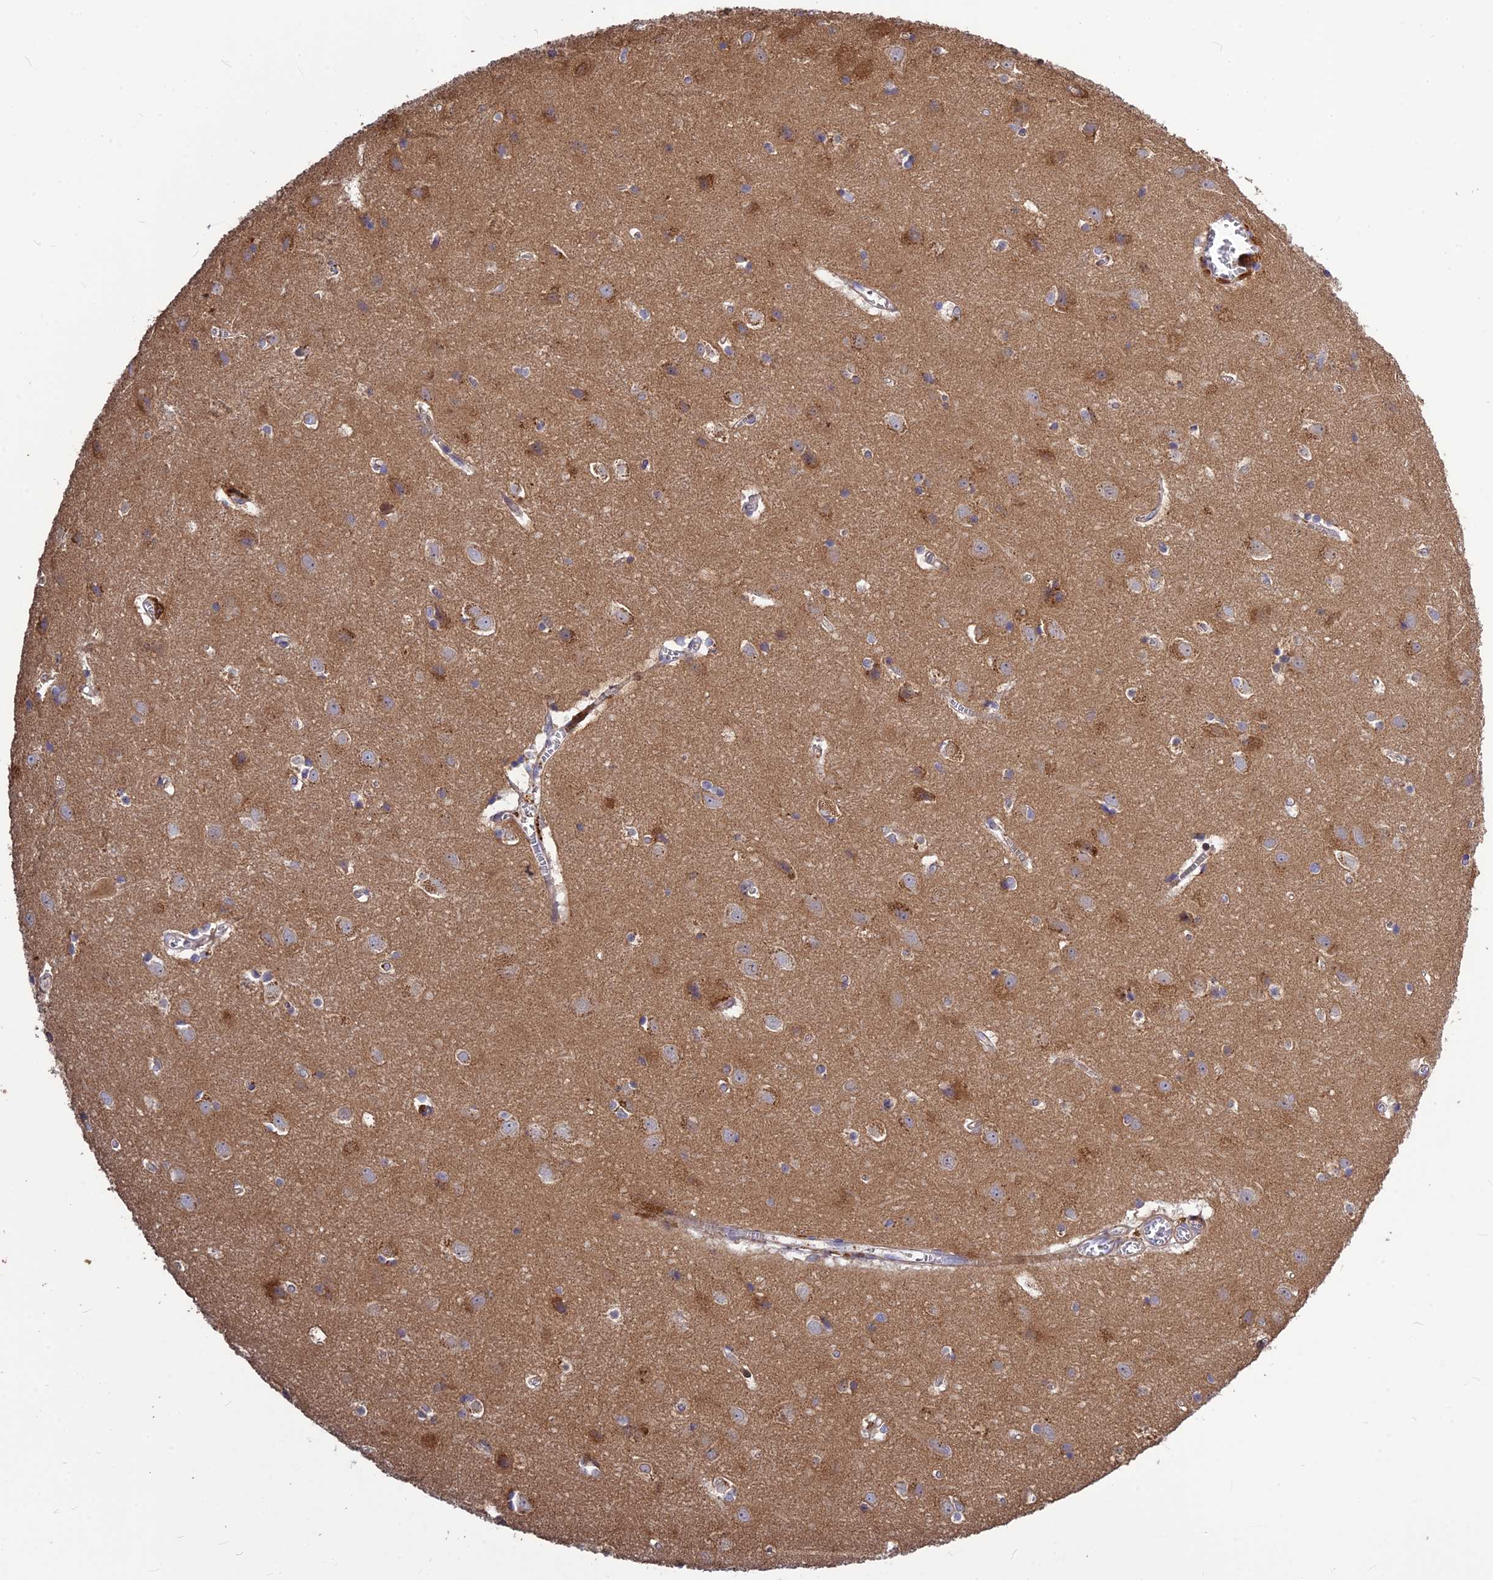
{"staining": {"intensity": "weak", "quantity": "25%-75%", "location": "cytoplasmic/membranous"}, "tissue": "cerebral cortex", "cell_type": "Endothelial cells", "image_type": "normal", "snomed": [{"axis": "morphology", "description": "Normal tissue, NOS"}, {"axis": "topography", "description": "Cerebral cortex"}], "caption": "Immunohistochemical staining of normal human cerebral cortex demonstrates low levels of weak cytoplasmic/membranous staining in approximately 25%-75% of endothelial cells.", "gene": "SPG21", "patient": {"sex": "male", "age": 54}}